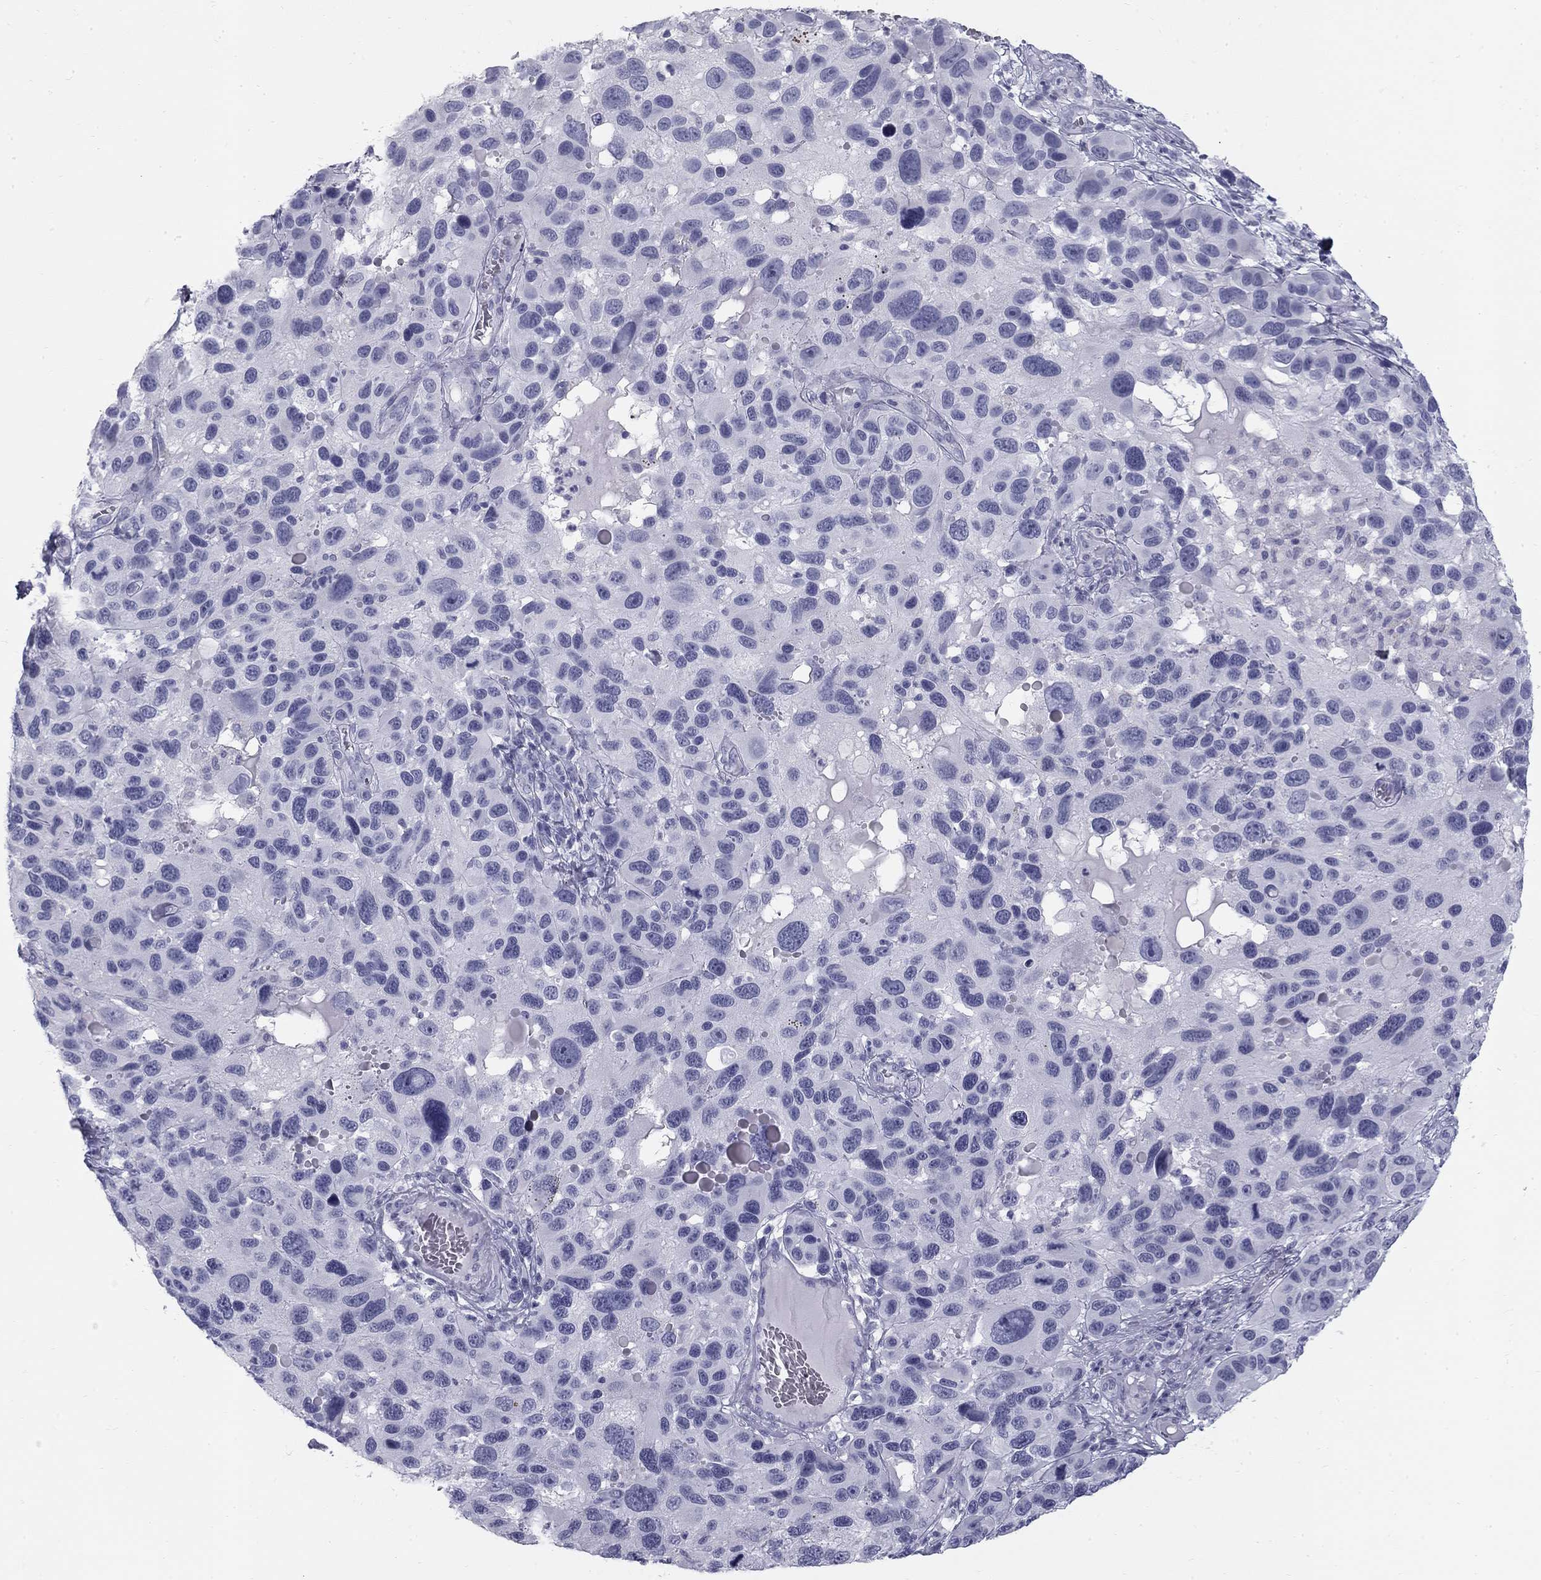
{"staining": {"intensity": "negative", "quantity": "none", "location": "none"}, "tissue": "melanoma", "cell_type": "Tumor cells", "image_type": "cancer", "snomed": [{"axis": "morphology", "description": "Malignant melanoma, NOS"}, {"axis": "topography", "description": "Skin"}], "caption": "An image of human melanoma is negative for staining in tumor cells.", "gene": "SULT2B1", "patient": {"sex": "male", "age": 53}}